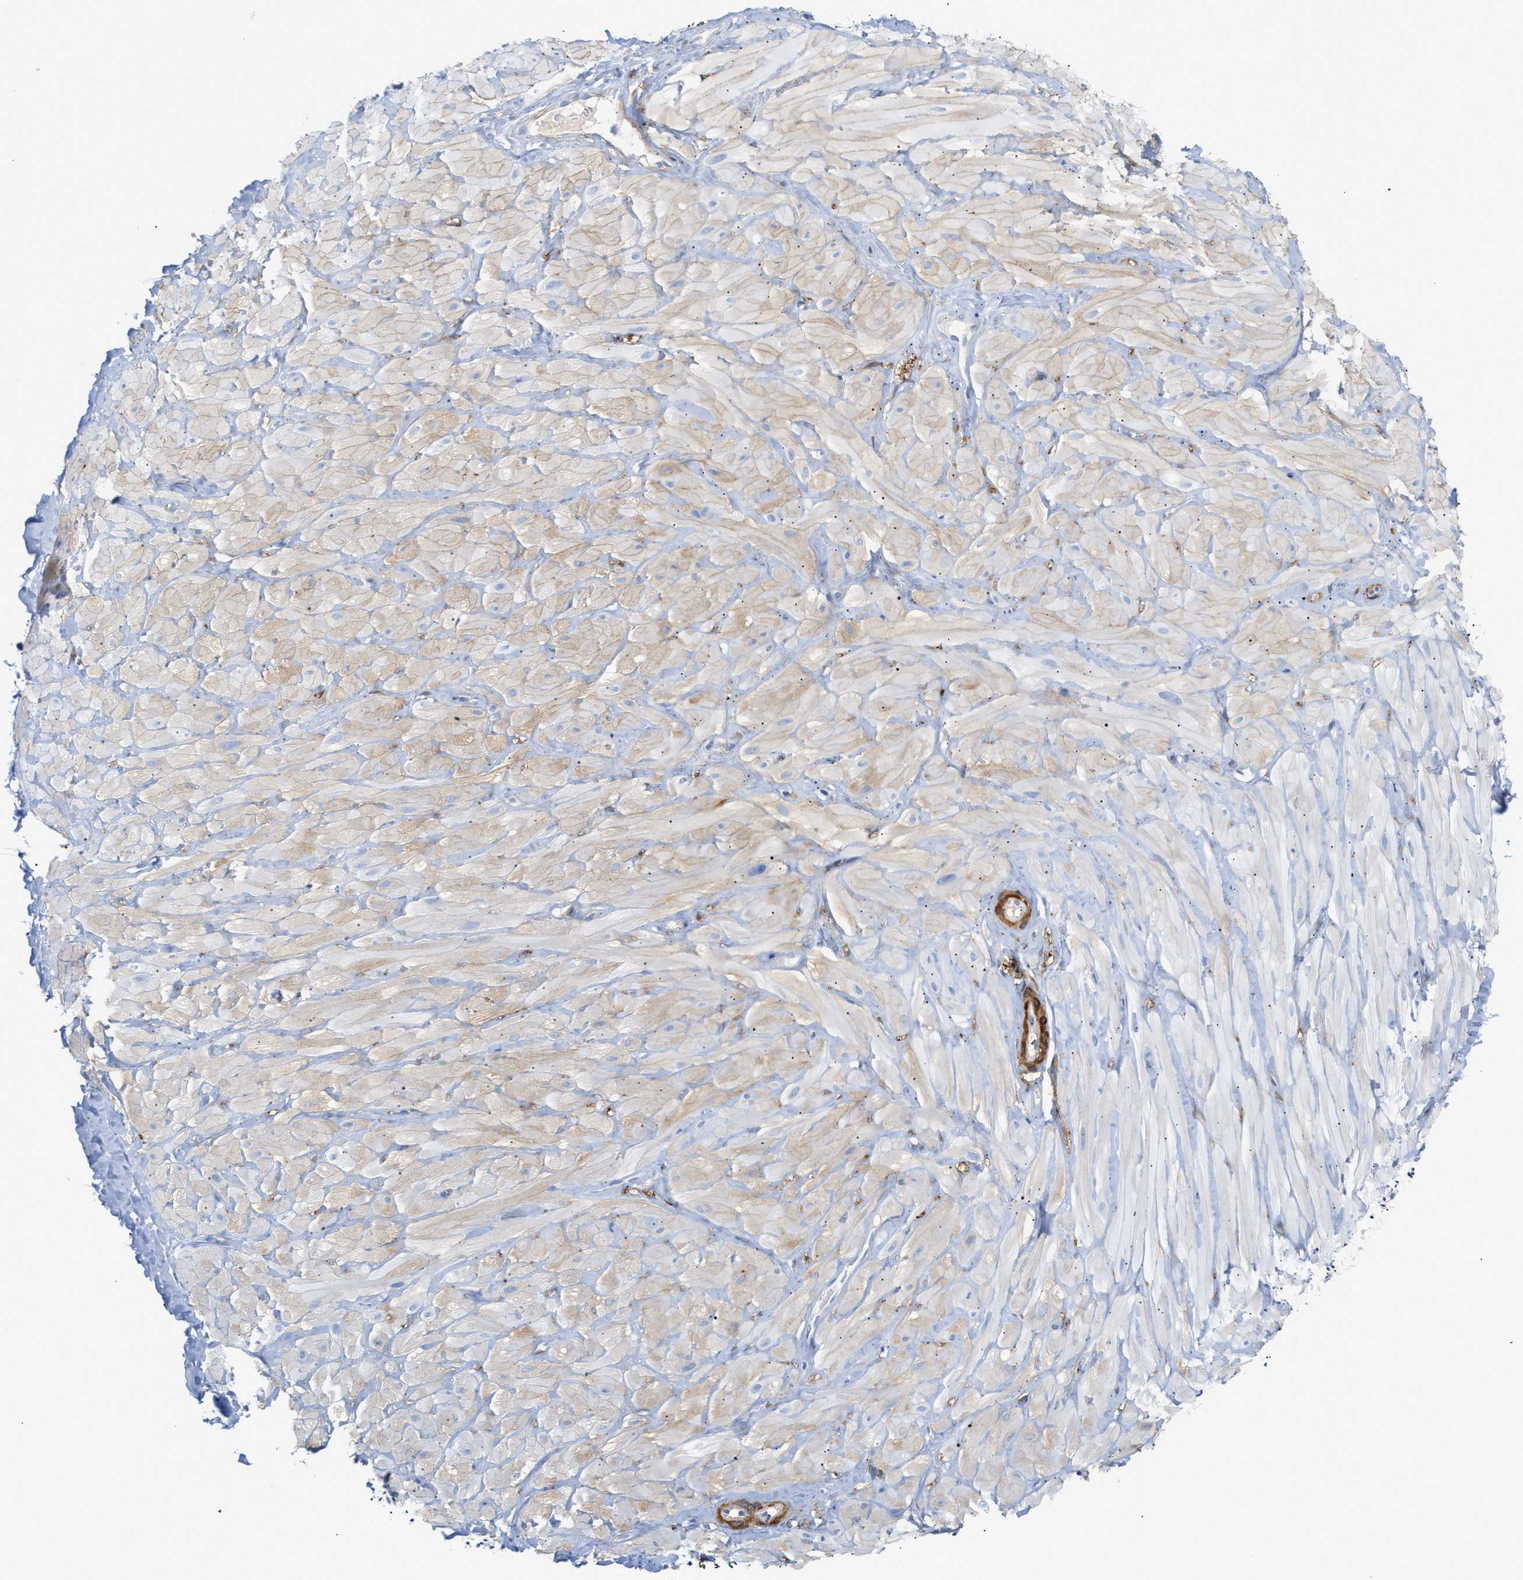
{"staining": {"intensity": "negative", "quantity": "none", "location": "none"}, "tissue": "adipose tissue", "cell_type": "Adipocytes", "image_type": "normal", "snomed": [{"axis": "morphology", "description": "Normal tissue, NOS"}, {"axis": "topography", "description": "Adipose tissue"}, {"axis": "topography", "description": "Vascular tissue"}, {"axis": "topography", "description": "Peripheral nerve tissue"}], "caption": "The micrograph shows no significant expression in adipocytes of adipose tissue.", "gene": "AMPH", "patient": {"sex": "male", "age": 25}}